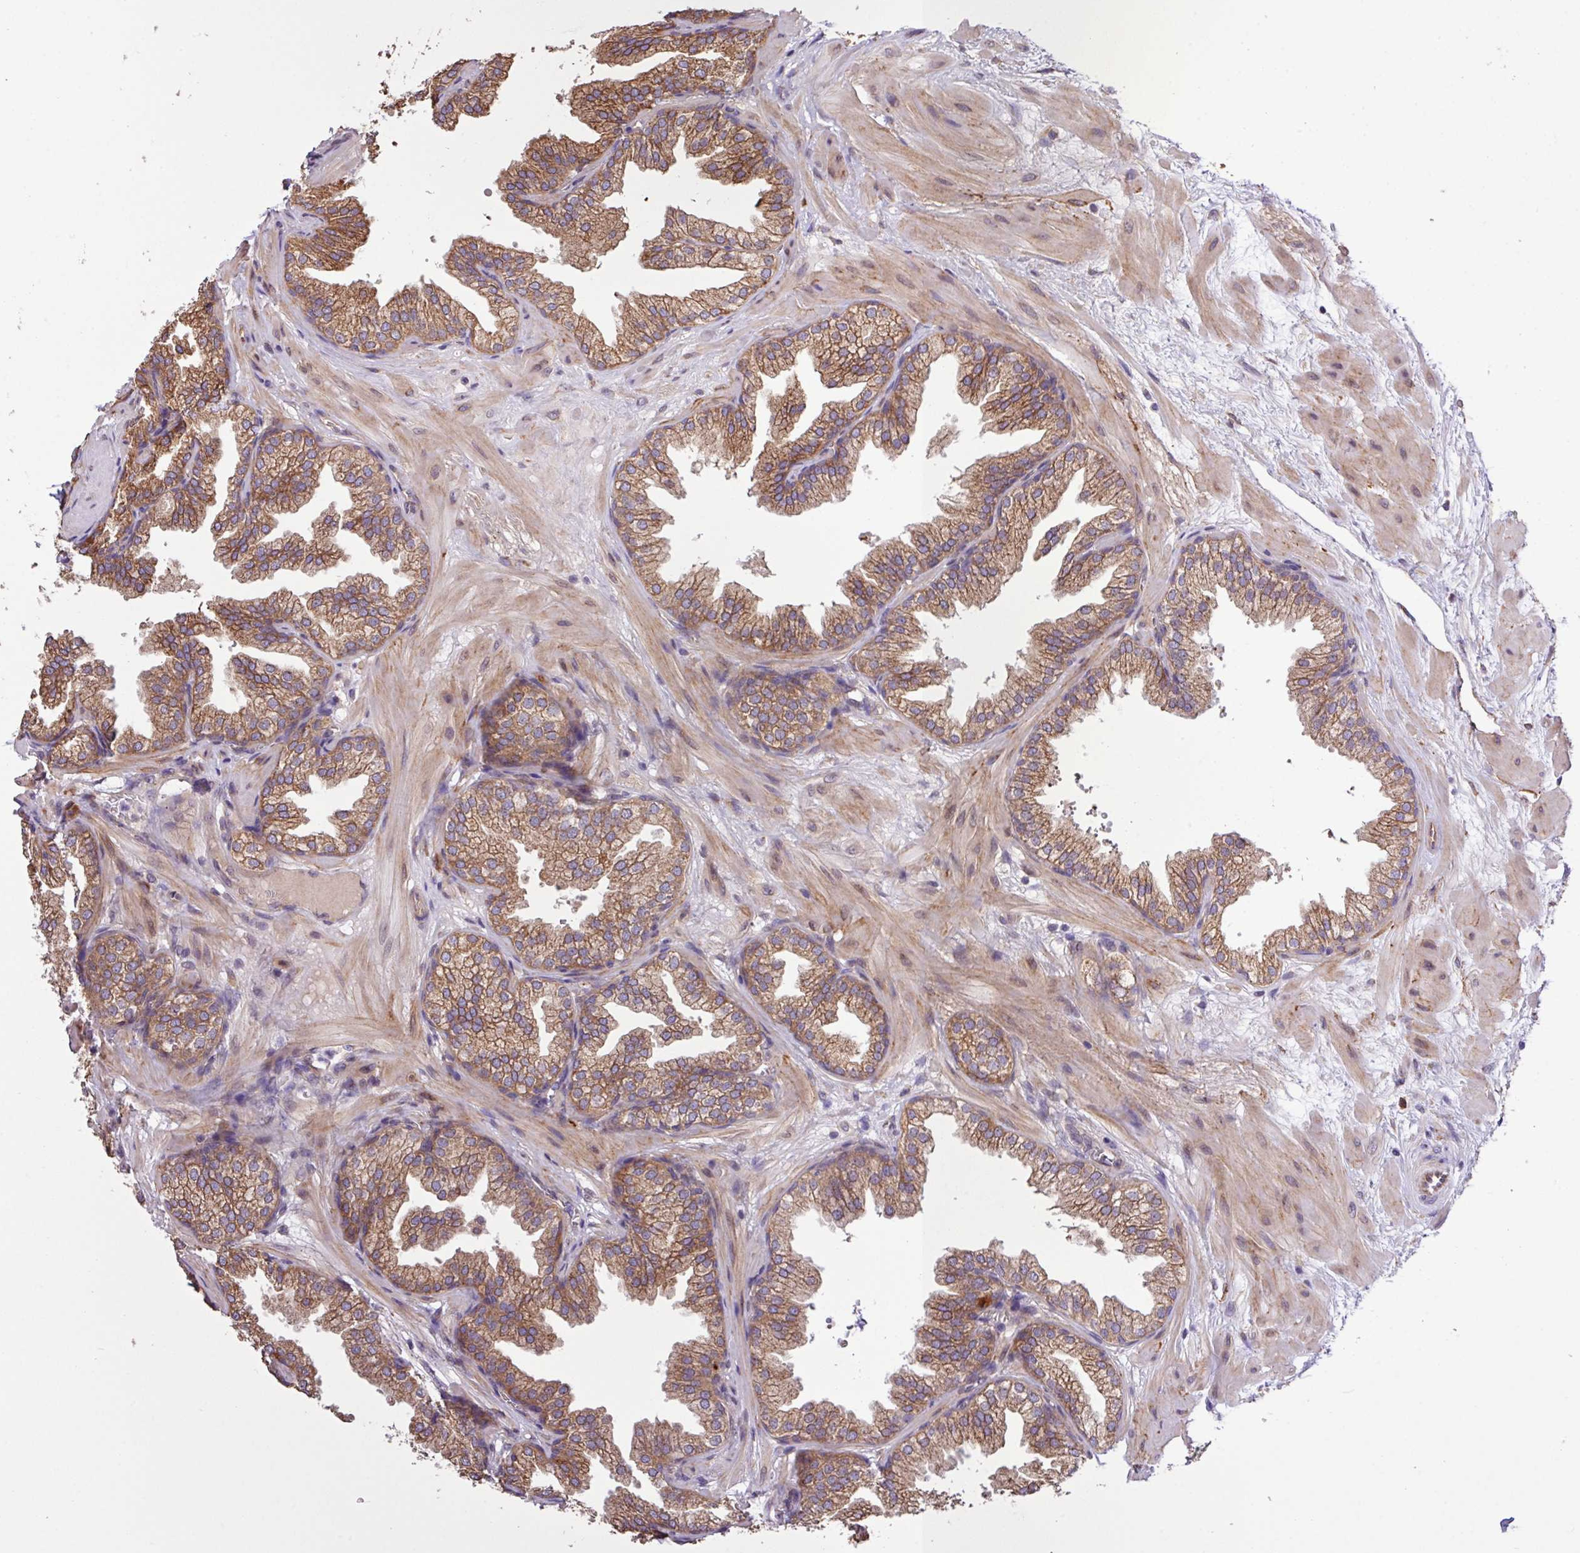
{"staining": {"intensity": "moderate", "quantity": ">75%", "location": "cytoplasmic/membranous"}, "tissue": "prostate", "cell_type": "Glandular cells", "image_type": "normal", "snomed": [{"axis": "morphology", "description": "Normal tissue, NOS"}, {"axis": "topography", "description": "Prostate"}], "caption": "Prostate stained with immunohistochemistry reveals moderate cytoplasmic/membranous staining in approximately >75% of glandular cells.", "gene": "MEGF6", "patient": {"sex": "male", "age": 37}}